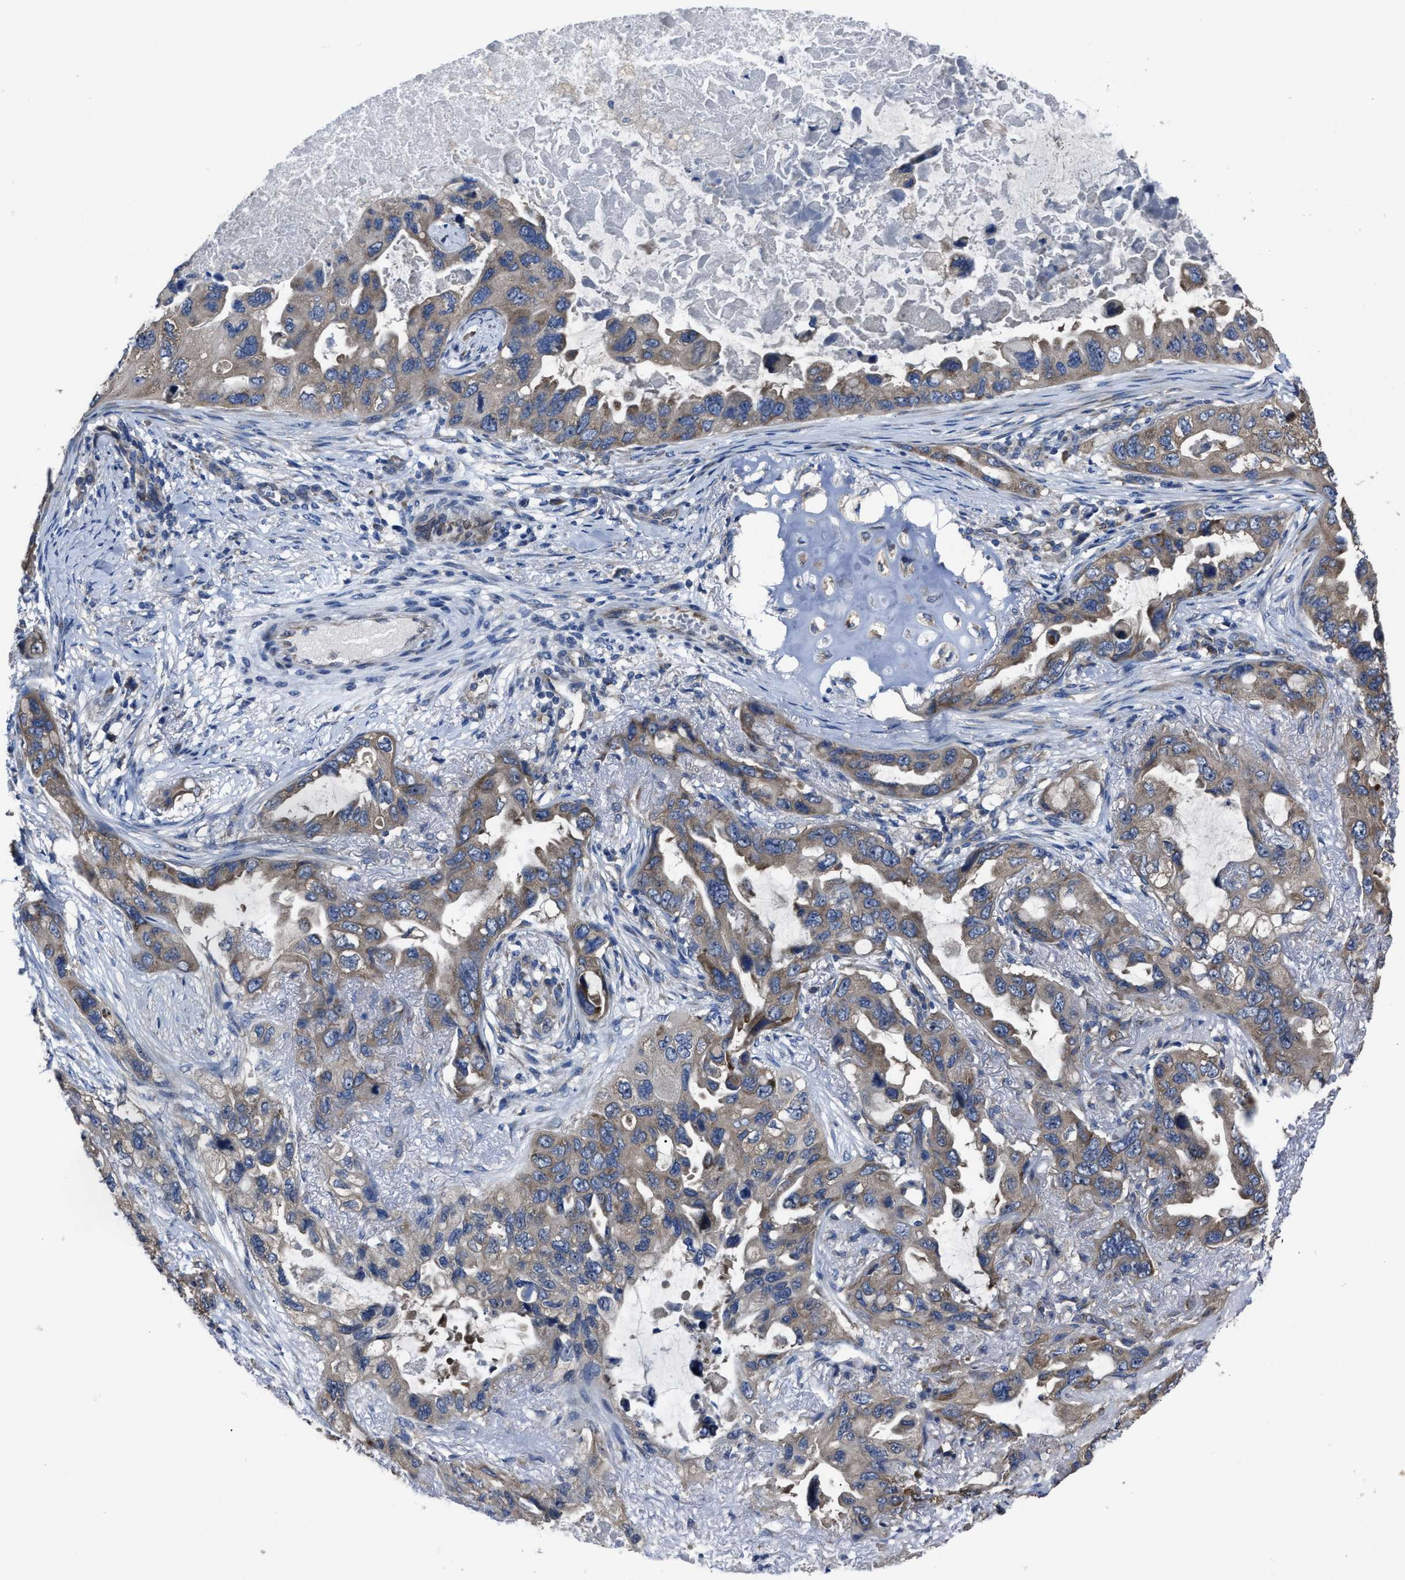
{"staining": {"intensity": "weak", "quantity": ">75%", "location": "cytoplasmic/membranous"}, "tissue": "lung cancer", "cell_type": "Tumor cells", "image_type": "cancer", "snomed": [{"axis": "morphology", "description": "Squamous cell carcinoma, NOS"}, {"axis": "topography", "description": "Lung"}], "caption": "This image shows squamous cell carcinoma (lung) stained with immunohistochemistry to label a protein in brown. The cytoplasmic/membranous of tumor cells show weak positivity for the protein. Nuclei are counter-stained blue.", "gene": "UPF1", "patient": {"sex": "female", "age": 73}}